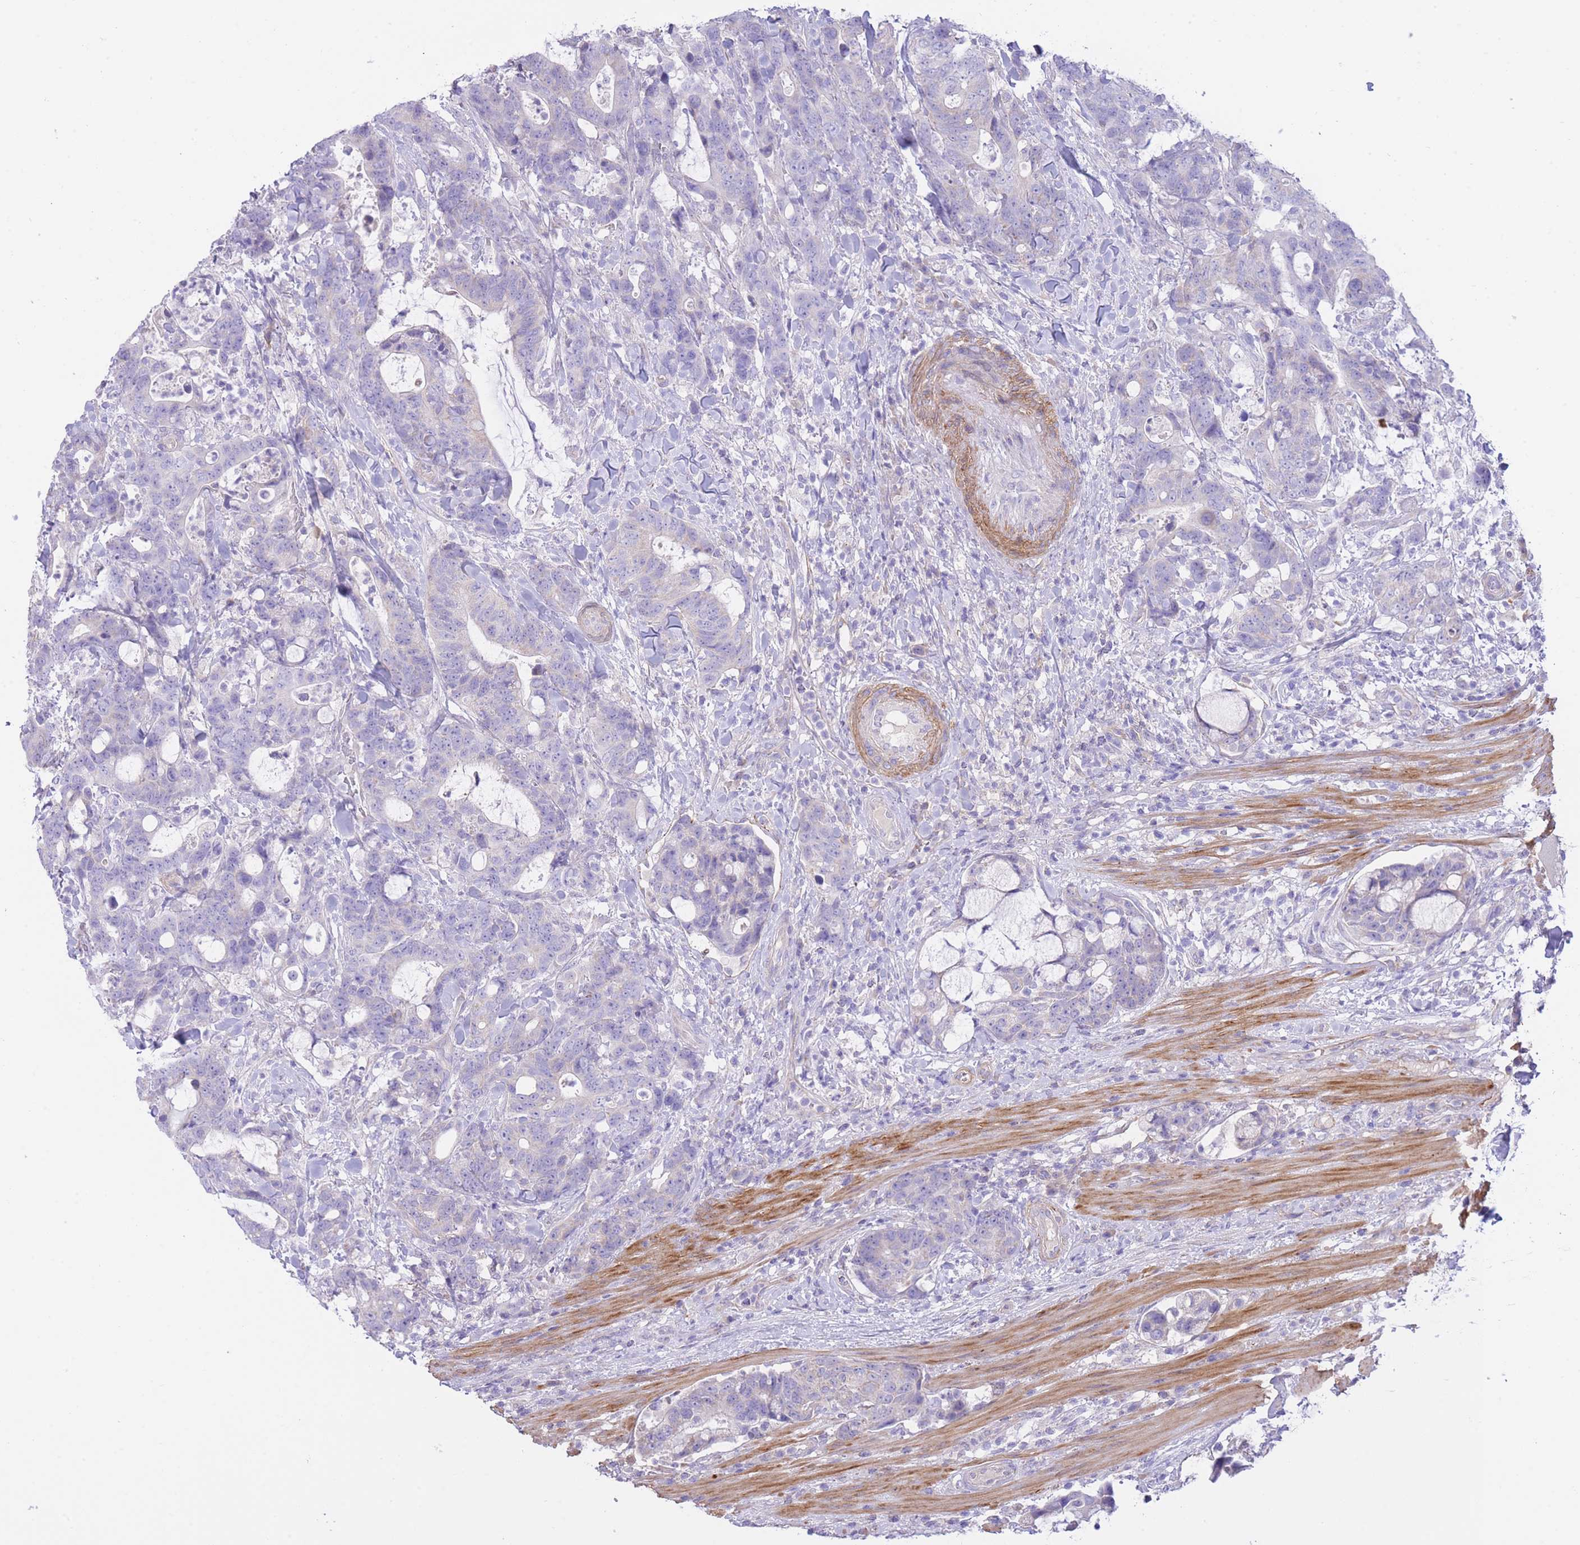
{"staining": {"intensity": "negative", "quantity": "none", "location": "none"}, "tissue": "colorectal cancer", "cell_type": "Tumor cells", "image_type": "cancer", "snomed": [{"axis": "morphology", "description": "Adenocarcinoma, NOS"}, {"axis": "topography", "description": "Colon"}], "caption": "Adenocarcinoma (colorectal) was stained to show a protein in brown. There is no significant positivity in tumor cells. Nuclei are stained in blue.", "gene": "PGM1", "patient": {"sex": "female", "age": 82}}